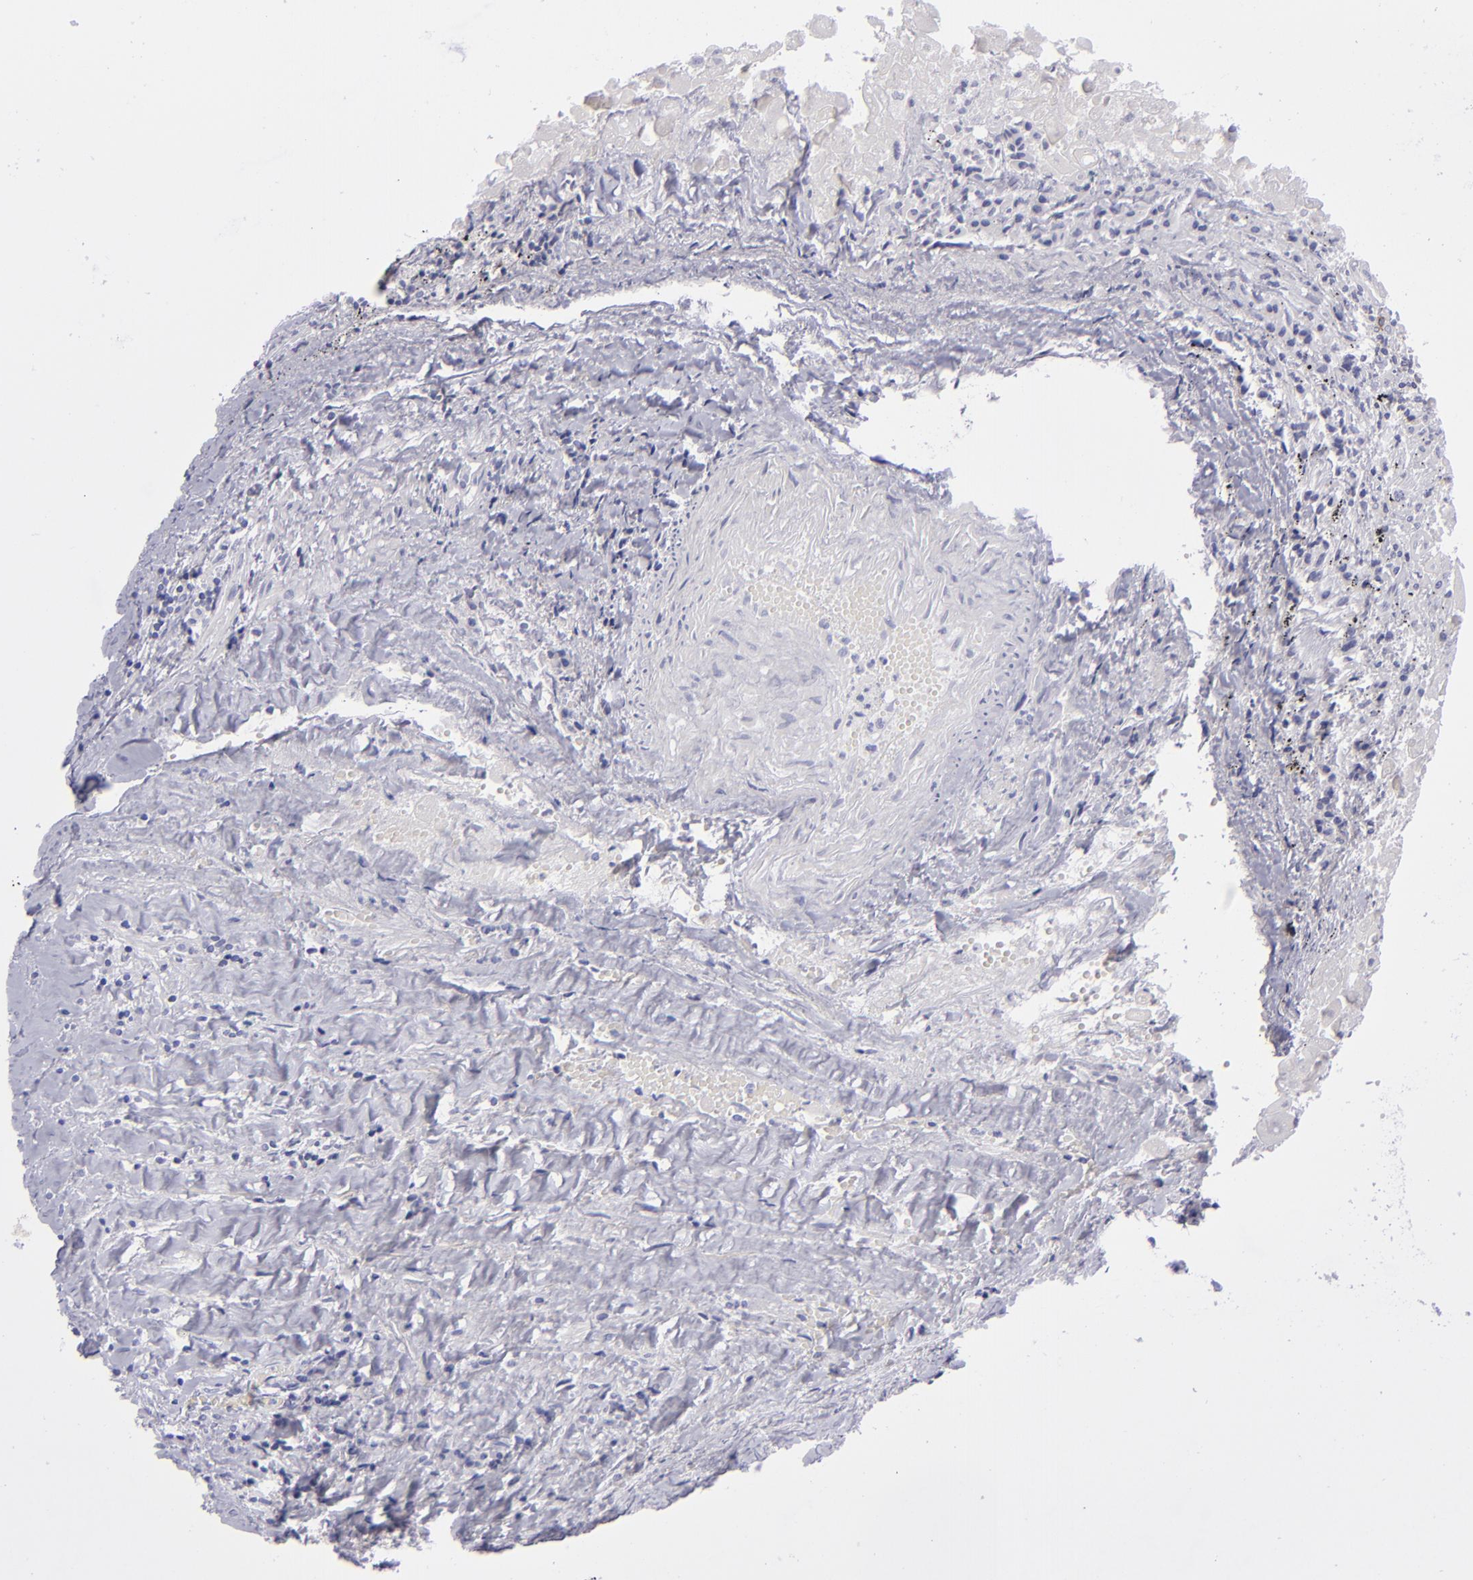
{"staining": {"intensity": "negative", "quantity": "none", "location": "none"}, "tissue": "lung cancer", "cell_type": "Tumor cells", "image_type": "cancer", "snomed": [{"axis": "morphology", "description": "Adenocarcinoma, NOS"}, {"axis": "topography", "description": "Lung"}], "caption": "The immunohistochemistry photomicrograph has no significant expression in tumor cells of adenocarcinoma (lung) tissue.", "gene": "CD22", "patient": {"sex": "male", "age": 60}}